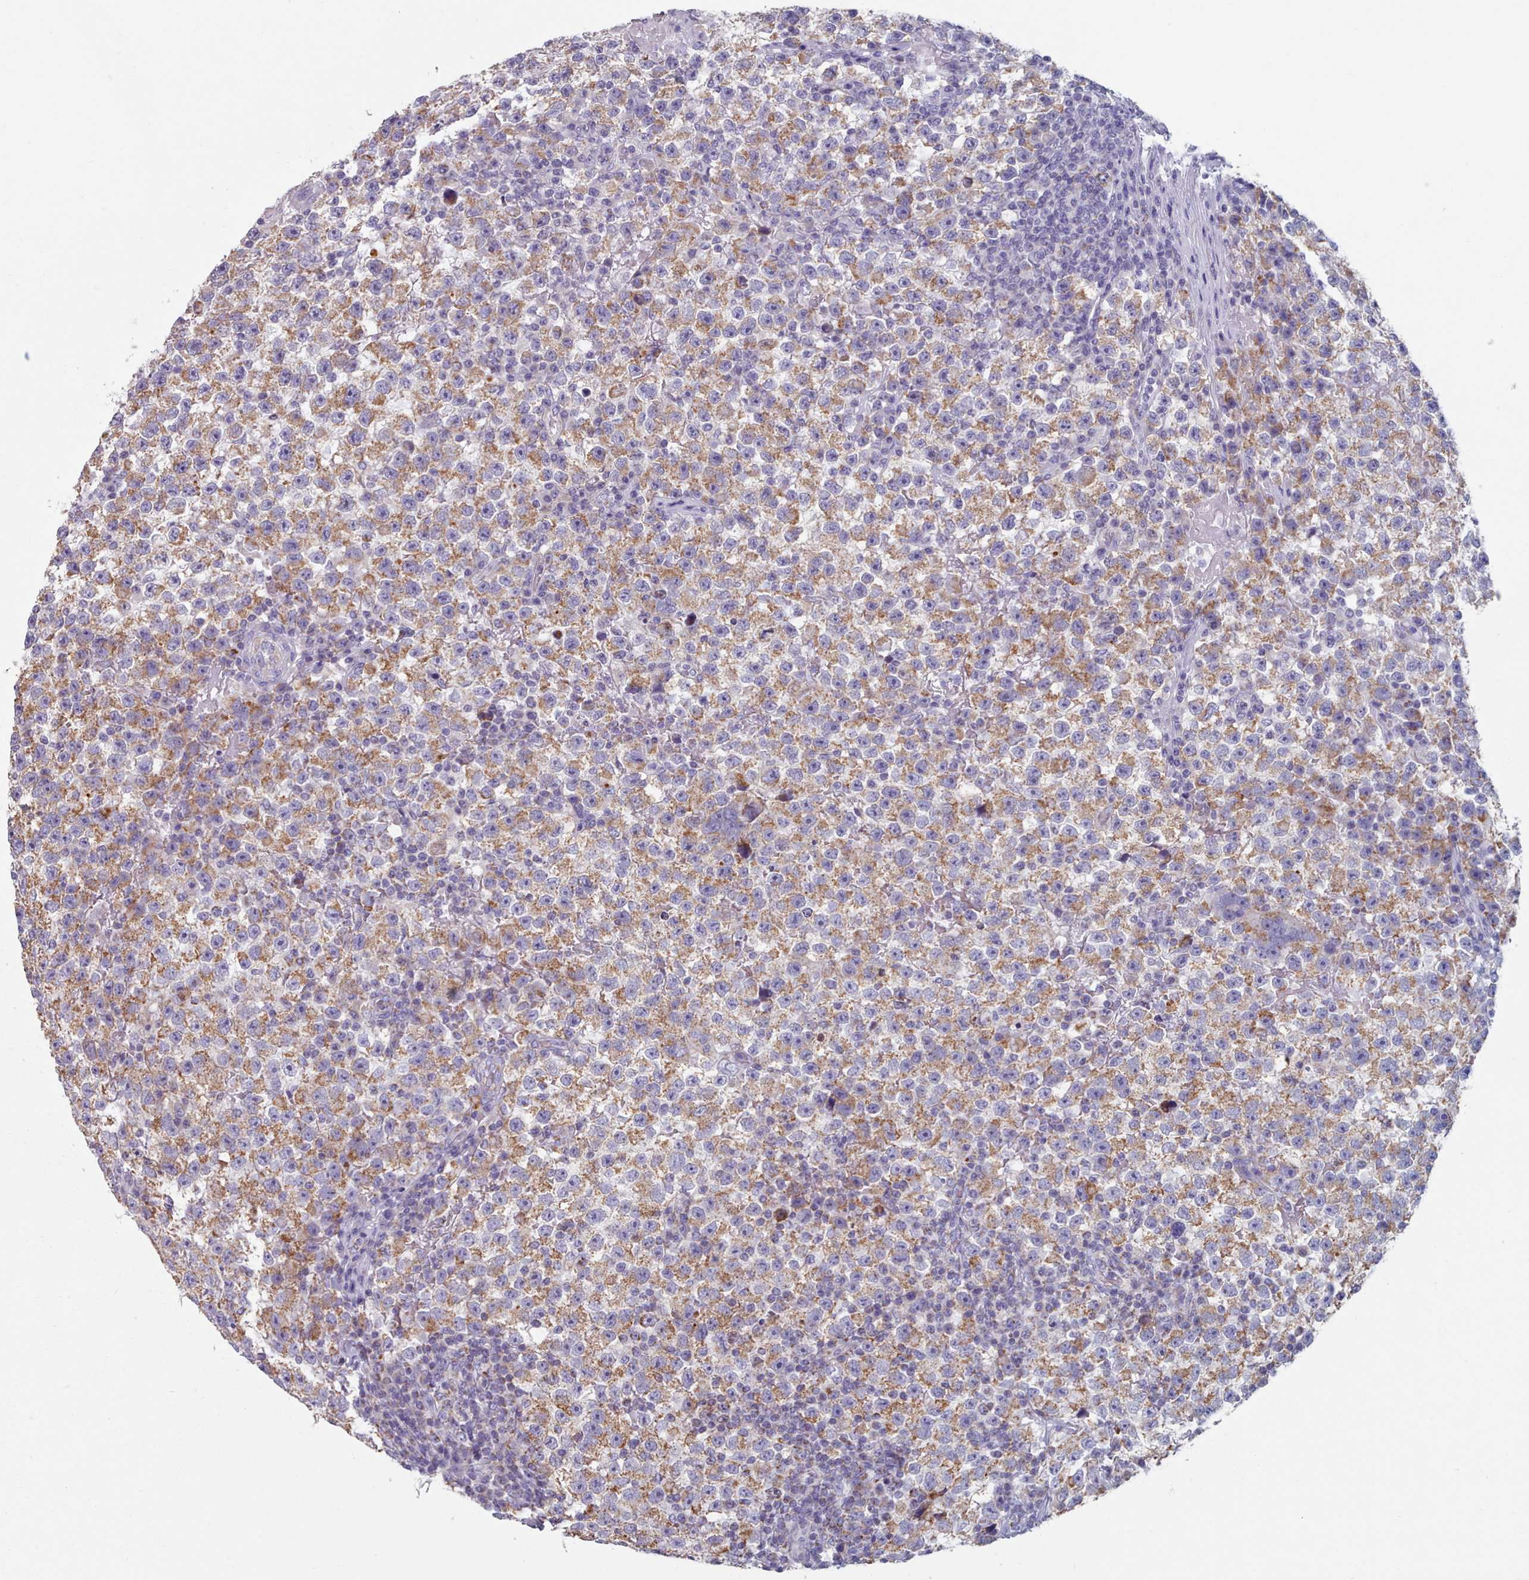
{"staining": {"intensity": "moderate", "quantity": ">75%", "location": "cytoplasmic/membranous"}, "tissue": "testis cancer", "cell_type": "Tumor cells", "image_type": "cancer", "snomed": [{"axis": "morphology", "description": "Seminoma, NOS"}, {"axis": "topography", "description": "Testis"}], "caption": "The micrograph demonstrates a brown stain indicating the presence of a protein in the cytoplasmic/membranous of tumor cells in testis seminoma. Using DAB (brown) and hematoxylin (blue) stains, captured at high magnification using brightfield microscopy.", "gene": "HAO1", "patient": {"sex": "male", "age": 22}}